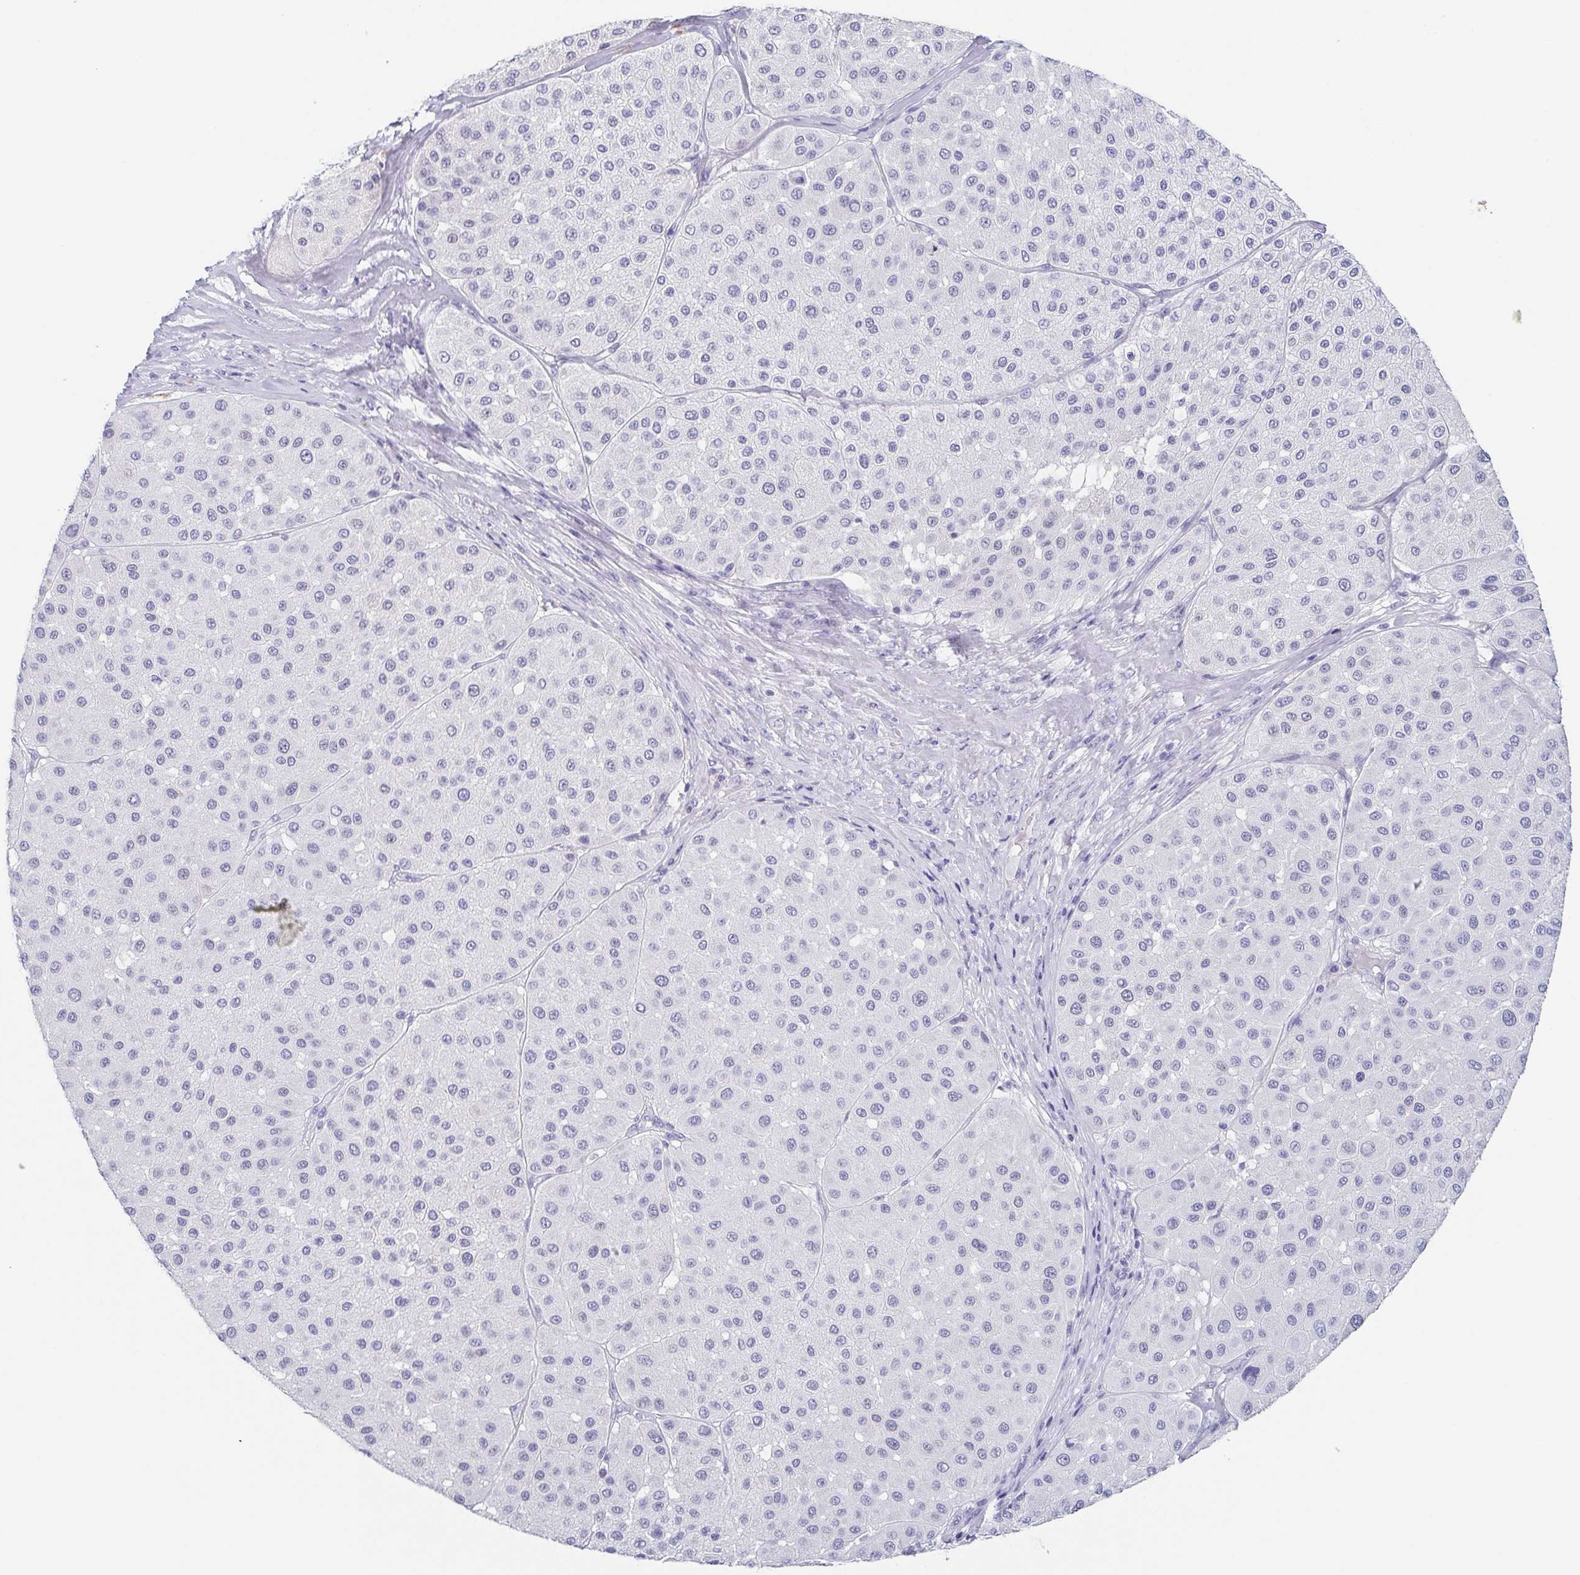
{"staining": {"intensity": "negative", "quantity": "none", "location": "none"}, "tissue": "melanoma", "cell_type": "Tumor cells", "image_type": "cancer", "snomed": [{"axis": "morphology", "description": "Malignant melanoma, Metastatic site"}, {"axis": "topography", "description": "Smooth muscle"}], "caption": "This is an IHC image of human melanoma. There is no expression in tumor cells.", "gene": "ITLN1", "patient": {"sex": "male", "age": 41}}